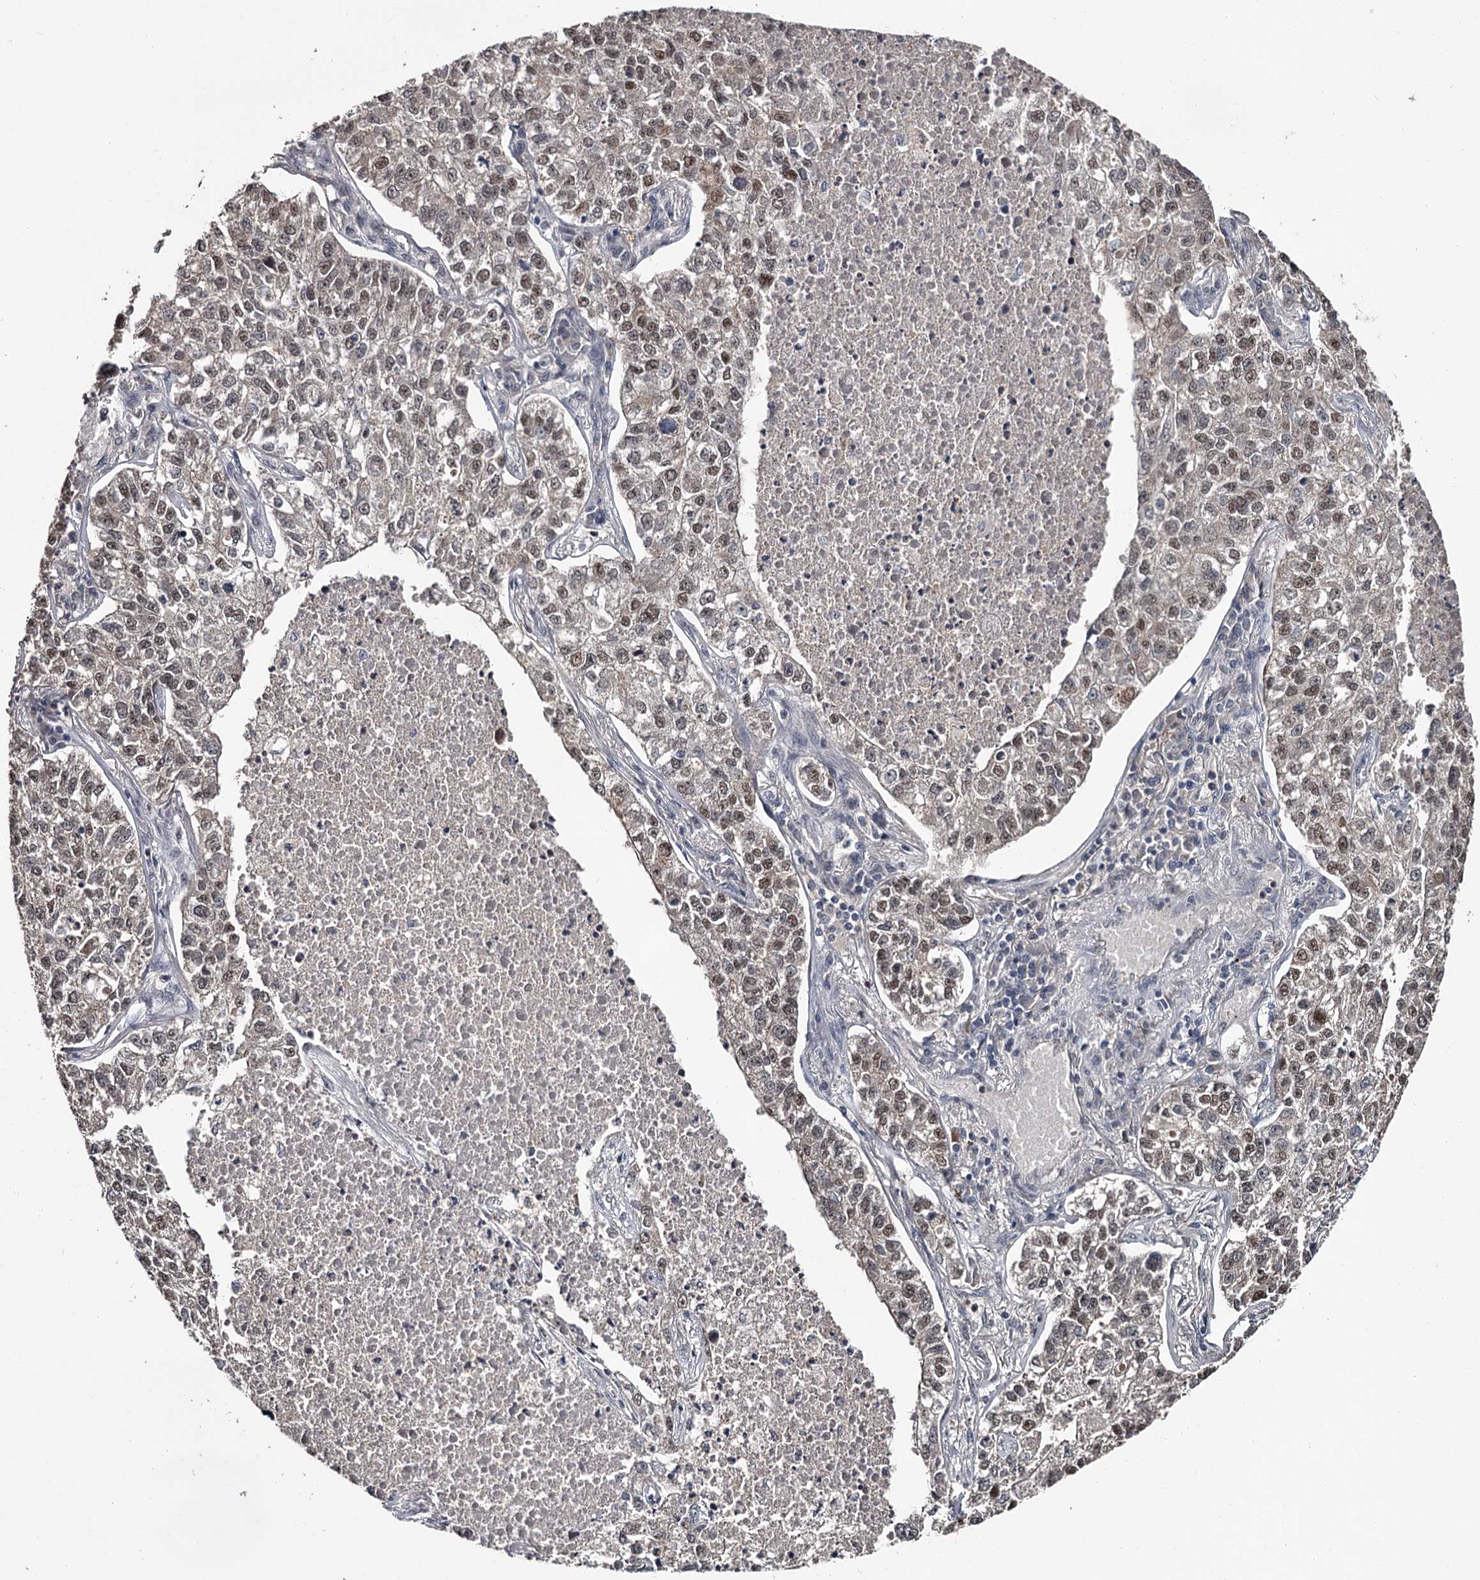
{"staining": {"intensity": "moderate", "quantity": ">75%", "location": "nuclear"}, "tissue": "lung cancer", "cell_type": "Tumor cells", "image_type": "cancer", "snomed": [{"axis": "morphology", "description": "Adenocarcinoma, NOS"}, {"axis": "topography", "description": "Lung"}], "caption": "A brown stain highlights moderate nuclear expression of a protein in lung cancer (adenocarcinoma) tumor cells.", "gene": "PRPF40B", "patient": {"sex": "male", "age": 49}}